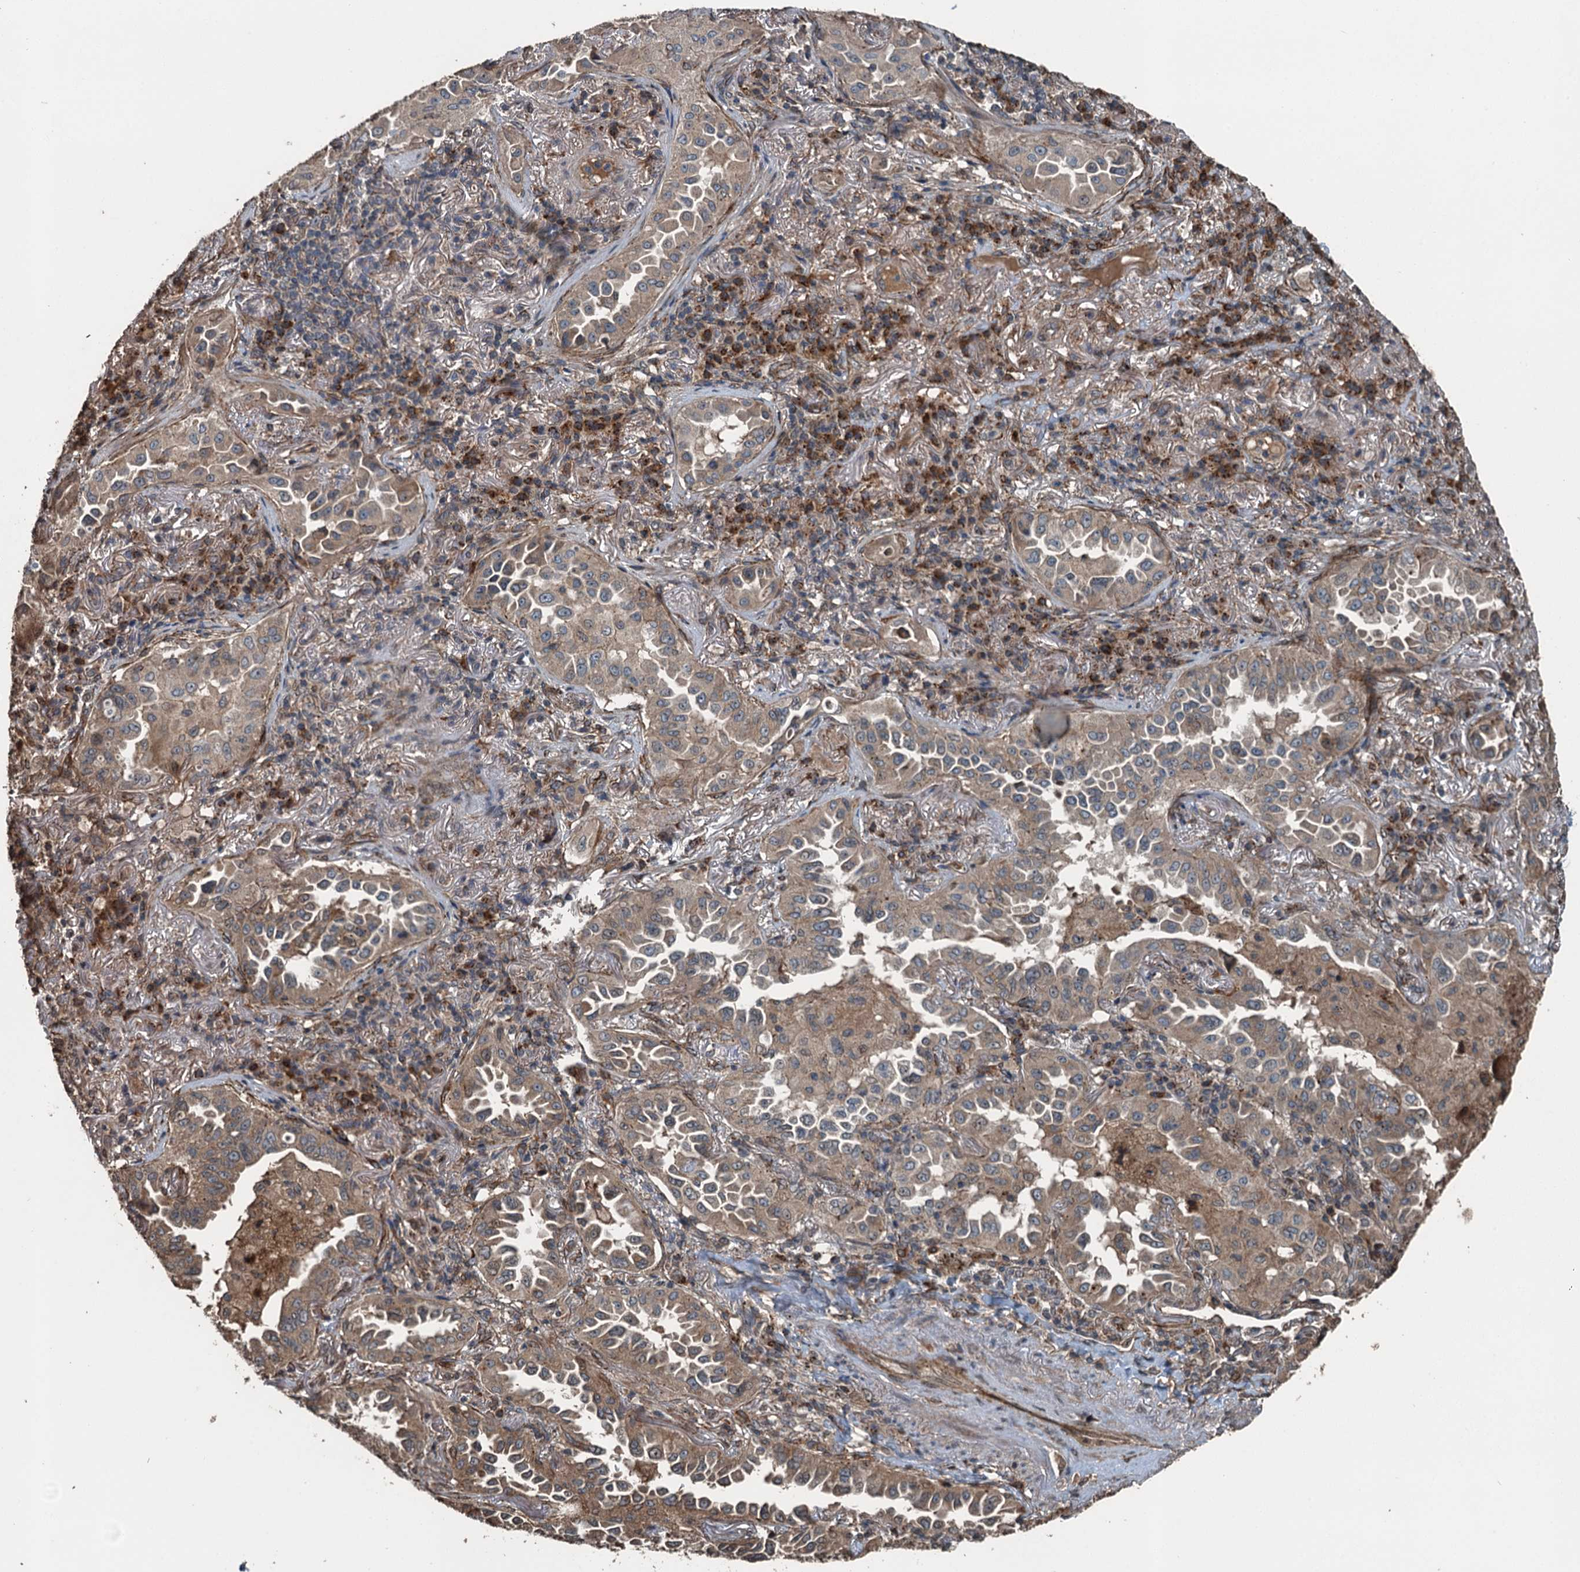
{"staining": {"intensity": "weak", "quantity": "<25%", "location": "cytoplasmic/membranous"}, "tissue": "lung cancer", "cell_type": "Tumor cells", "image_type": "cancer", "snomed": [{"axis": "morphology", "description": "Adenocarcinoma, NOS"}, {"axis": "topography", "description": "Lung"}], "caption": "The histopathology image reveals no significant positivity in tumor cells of lung cancer.", "gene": "TCTN1", "patient": {"sex": "female", "age": 69}}